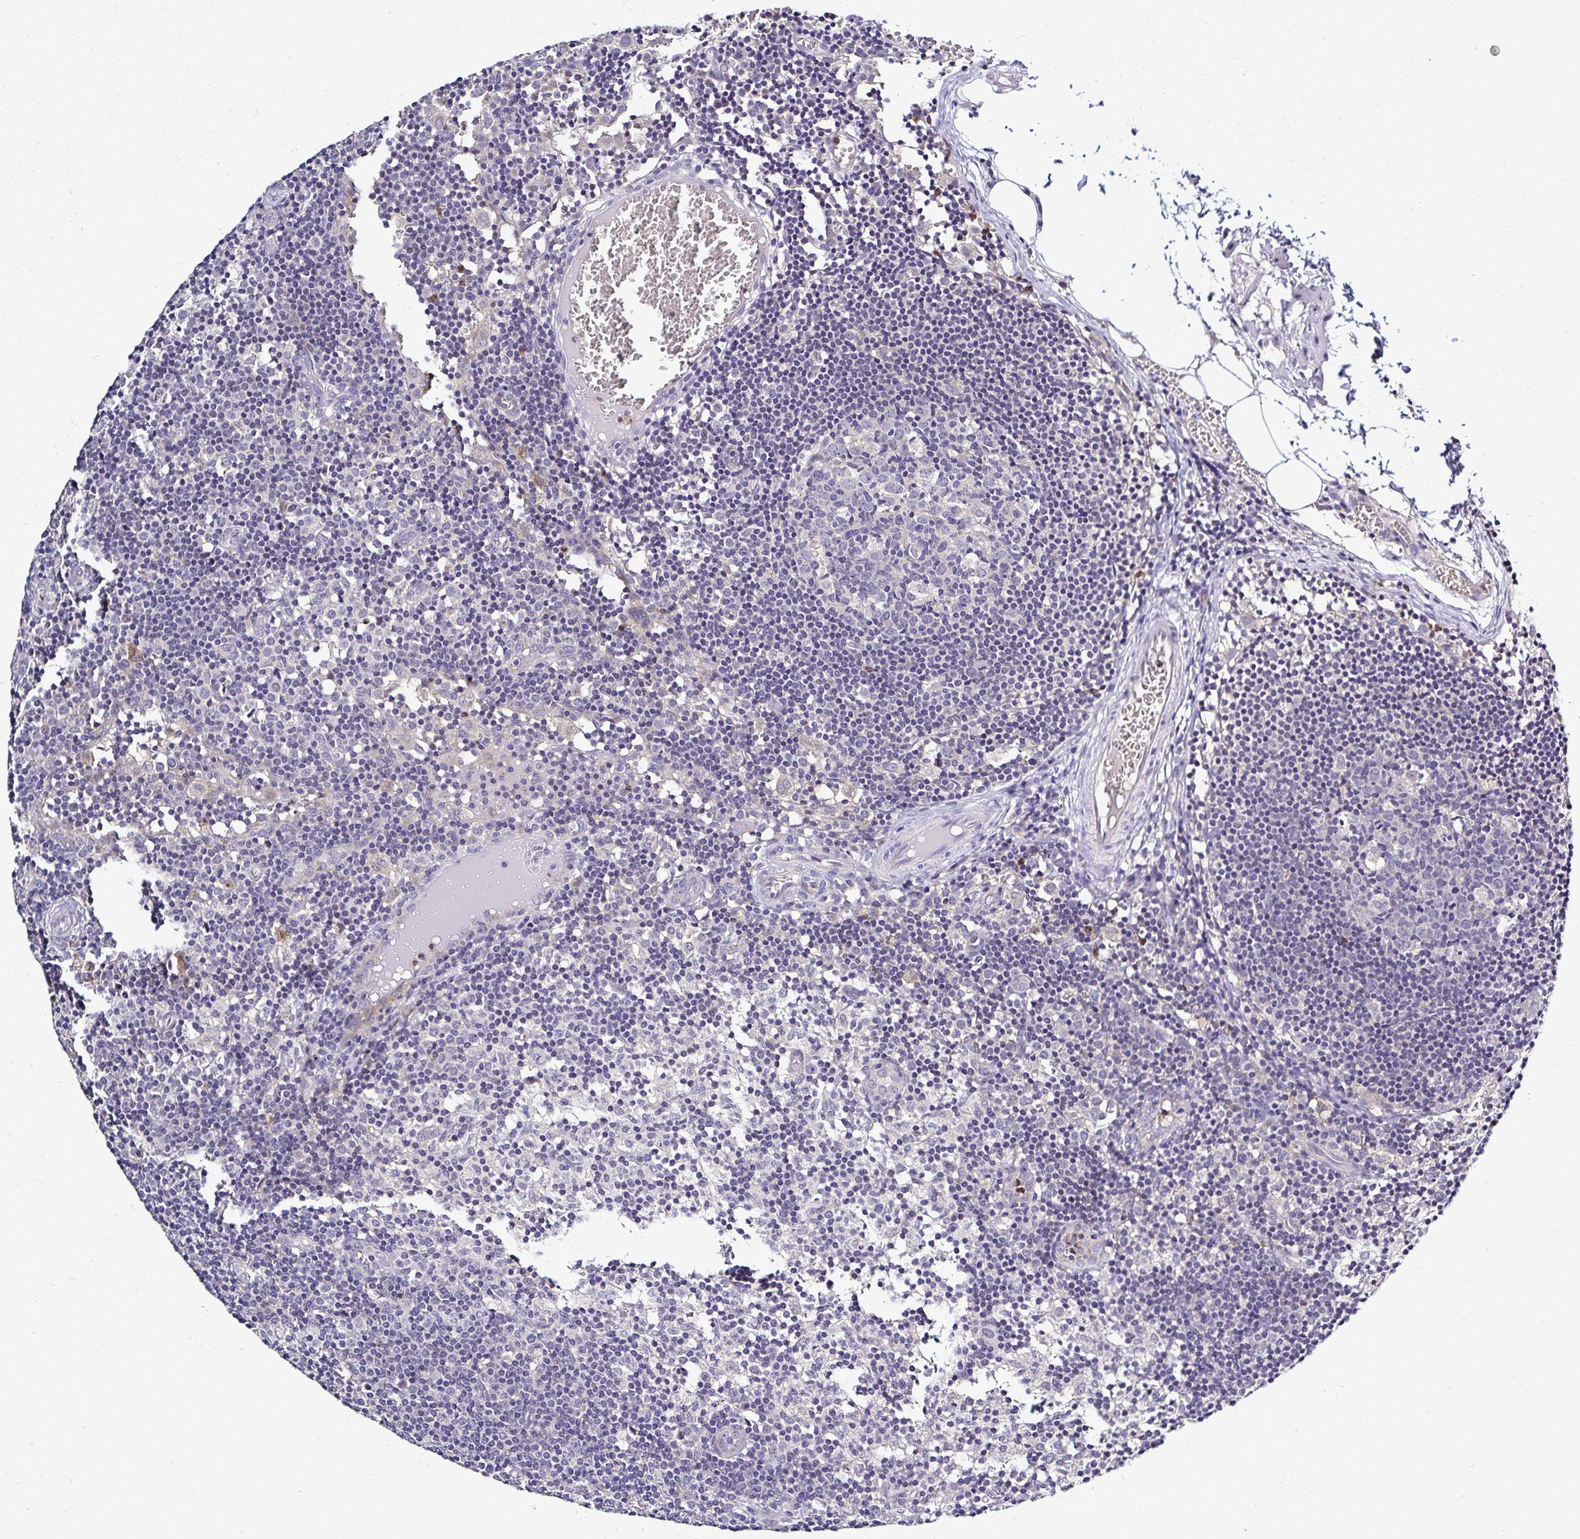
{"staining": {"intensity": "negative", "quantity": "none", "location": "none"}, "tissue": "lymph node", "cell_type": "Germinal center cells", "image_type": "normal", "snomed": [{"axis": "morphology", "description": "Normal tissue, NOS"}, {"axis": "topography", "description": "Lymph node"}], "caption": "Histopathology image shows no protein positivity in germinal center cells of normal lymph node. (DAB (3,3'-diaminobenzidine) immunohistochemistry, high magnification).", "gene": "DEPDC5", "patient": {"sex": "female", "age": 45}}